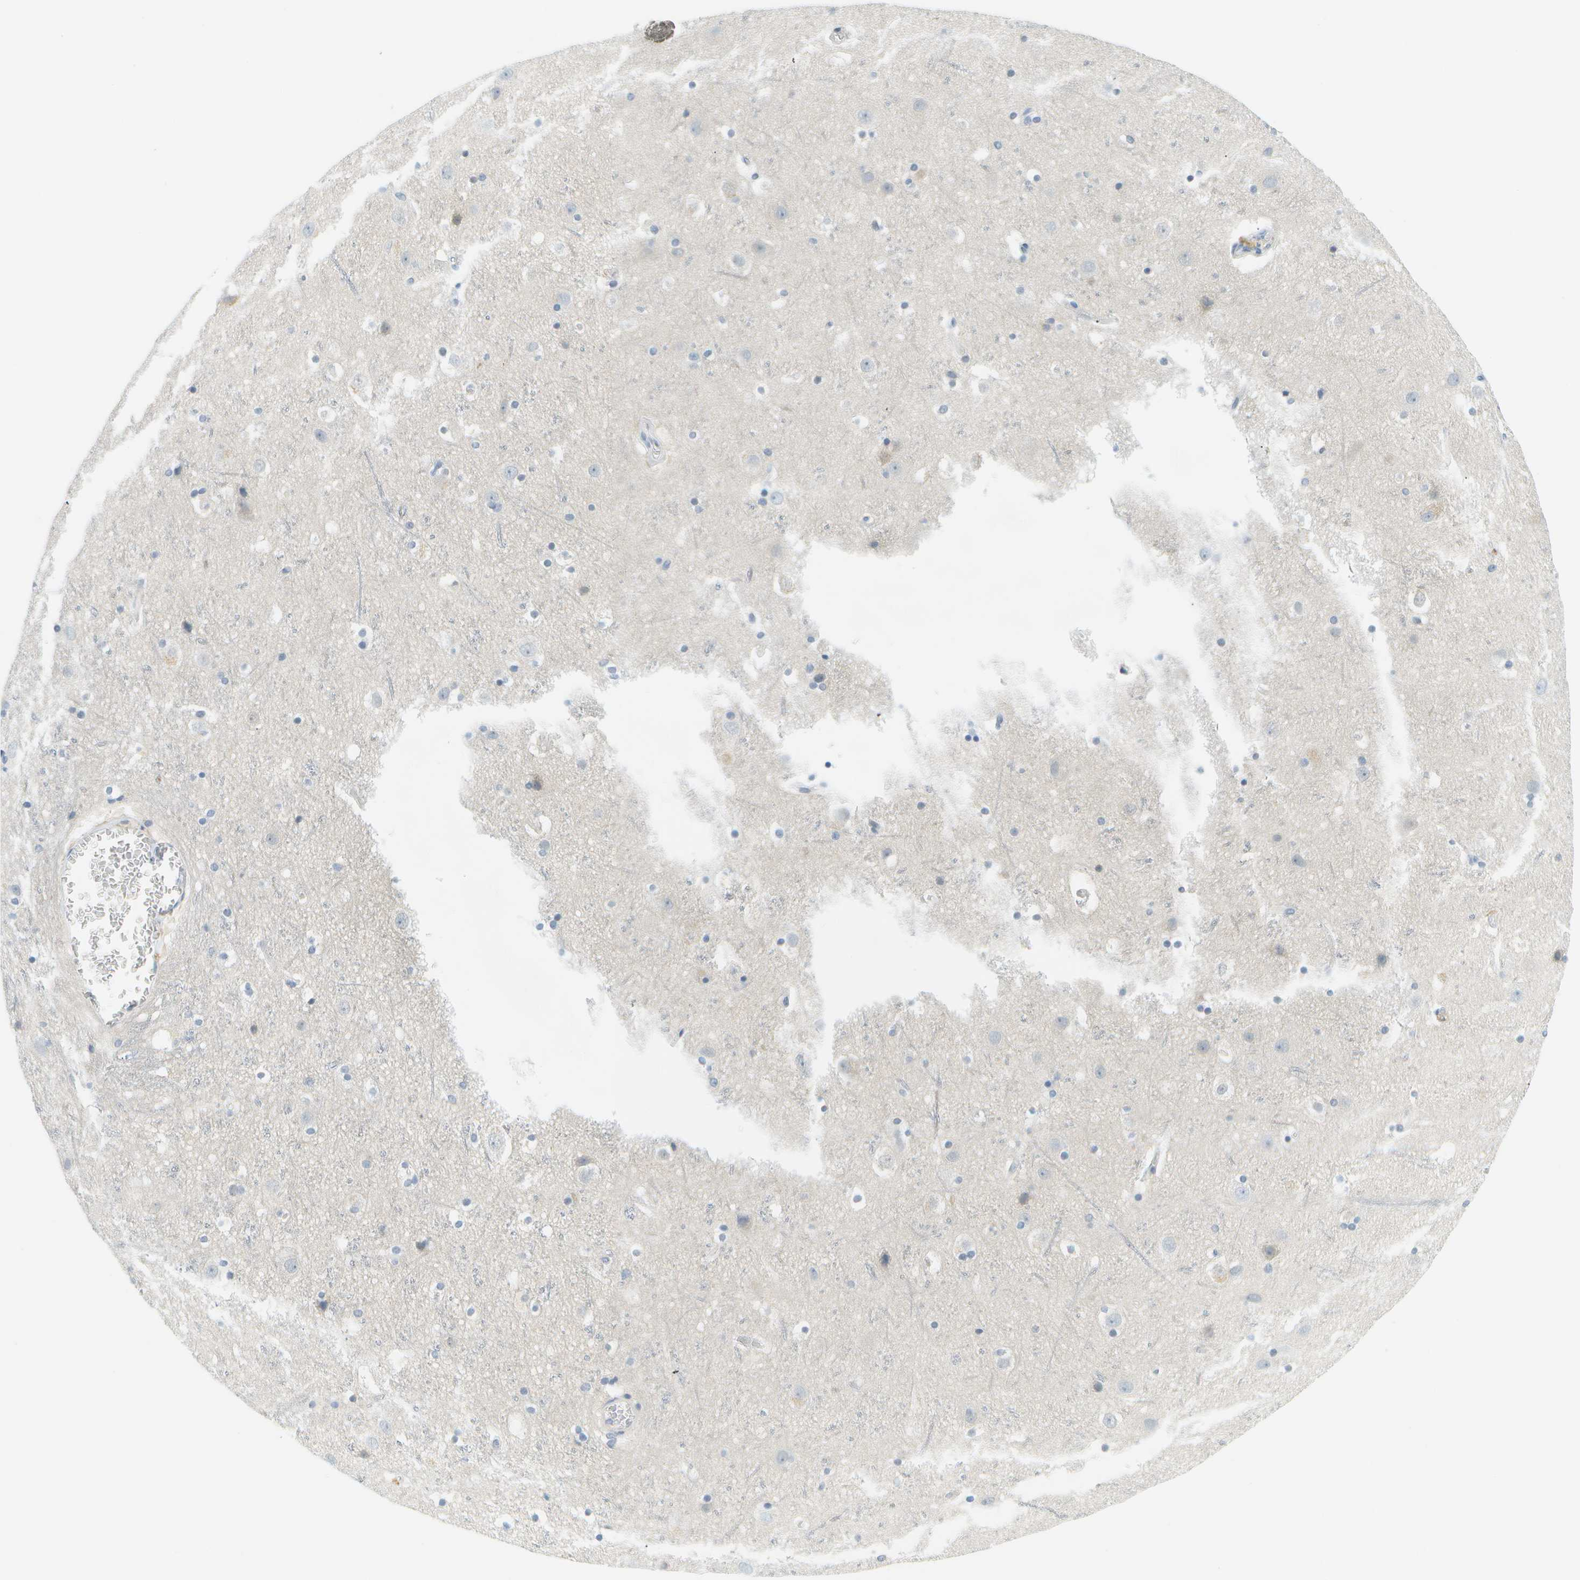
{"staining": {"intensity": "negative", "quantity": "none", "location": "none"}, "tissue": "cerebral cortex", "cell_type": "Endothelial cells", "image_type": "normal", "snomed": [{"axis": "morphology", "description": "Normal tissue, NOS"}, {"axis": "topography", "description": "Cerebral cortex"}], "caption": "Immunohistochemistry of unremarkable cerebral cortex displays no staining in endothelial cells. (DAB immunohistochemistry, high magnification).", "gene": "SMYD5", "patient": {"sex": "male", "age": 45}}